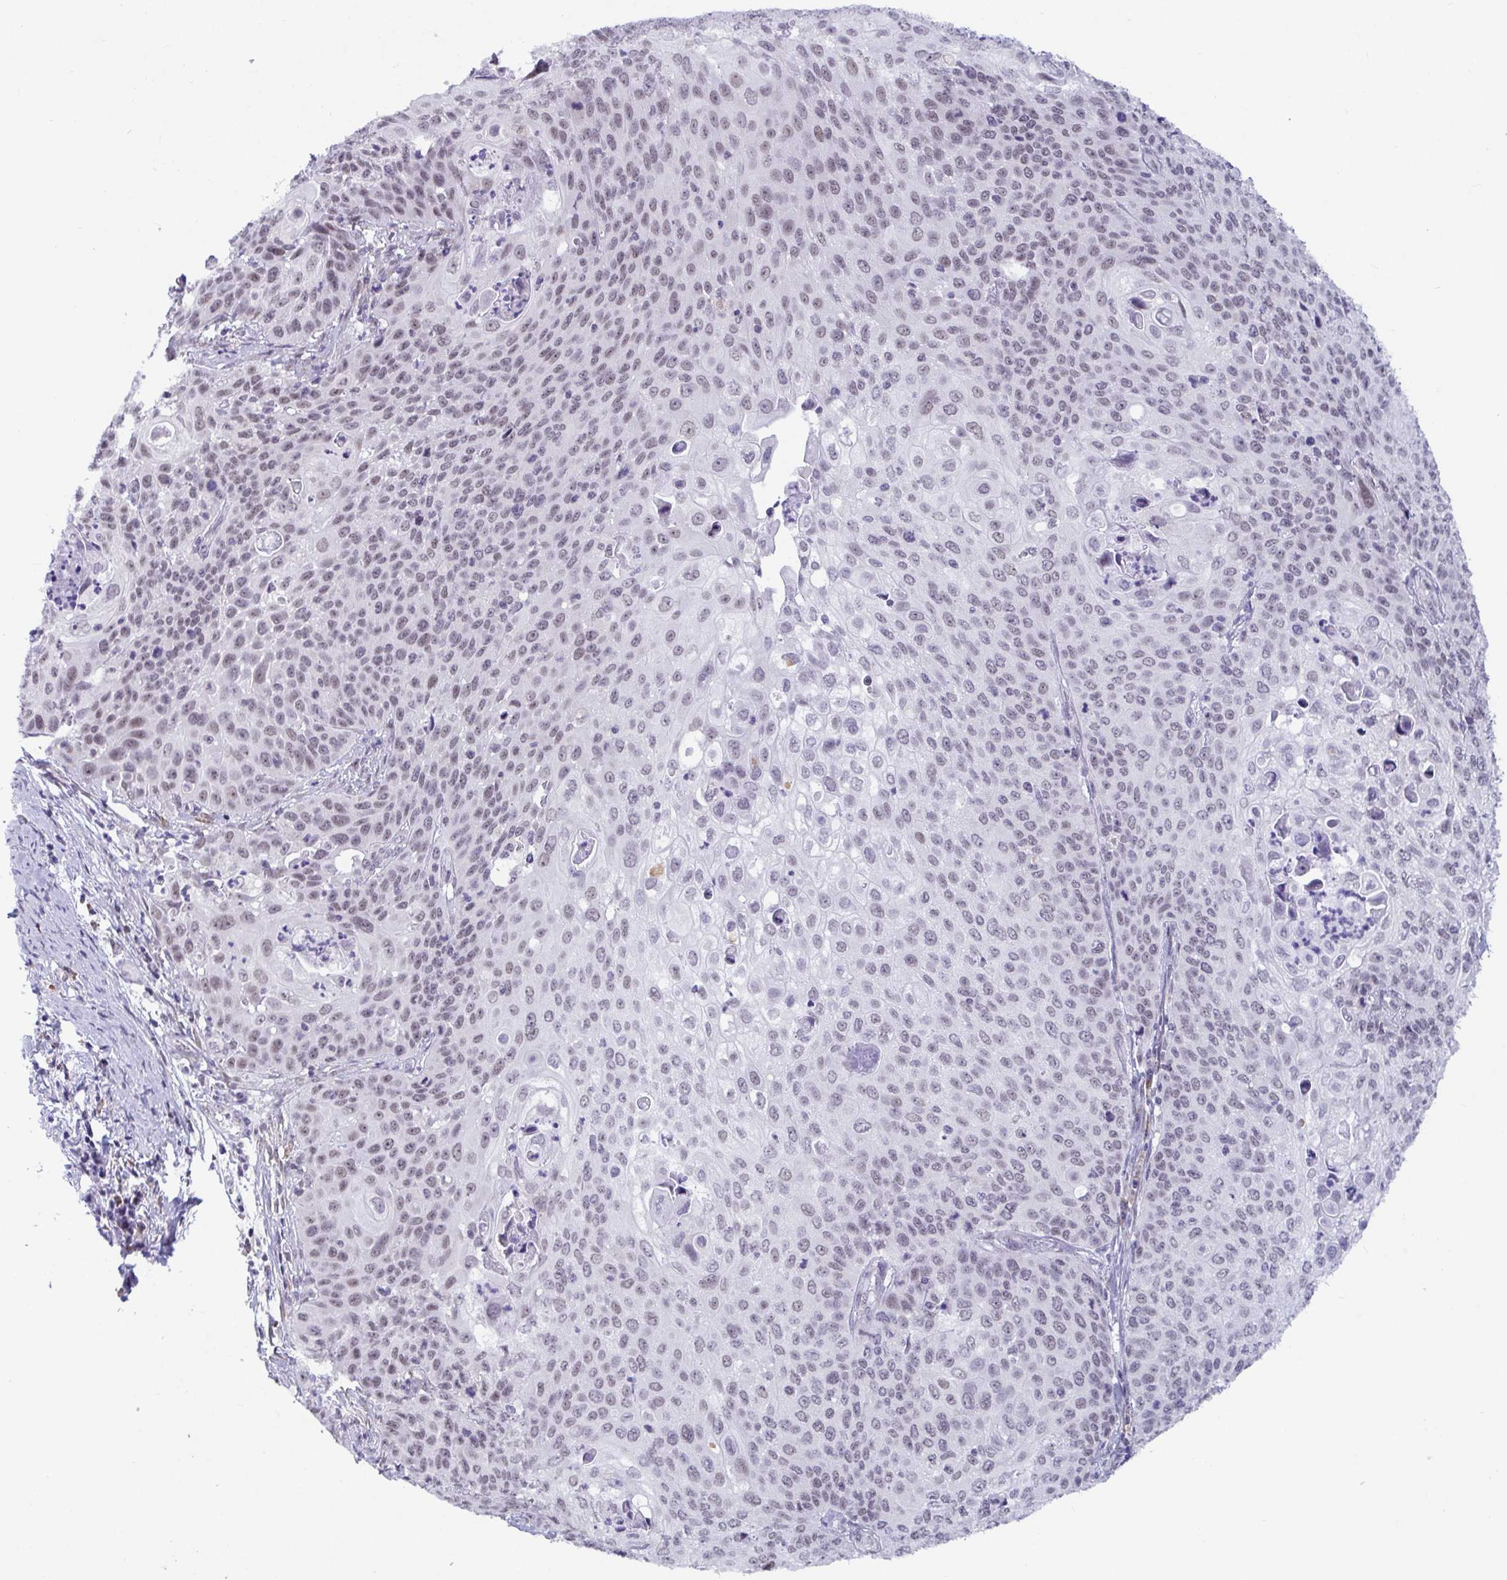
{"staining": {"intensity": "weak", "quantity": "25%-75%", "location": "nuclear"}, "tissue": "cervical cancer", "cell_type": "Tumor cells", "image_type": "cancer", "snomed": [{"axis": "morphology", "description": "Squamous cell carcinoma, NOS"}, {"axis": "topography", "description": "Cervix"}], "caption": "About 25%-75% of tumor cells in cervical squamous cell carcinoma reveal weak nuclear protein expression as visualized by brown immunohistochemical staining.", "gene": "WDR72", "patient": {"sex": "female", "age": 65}}